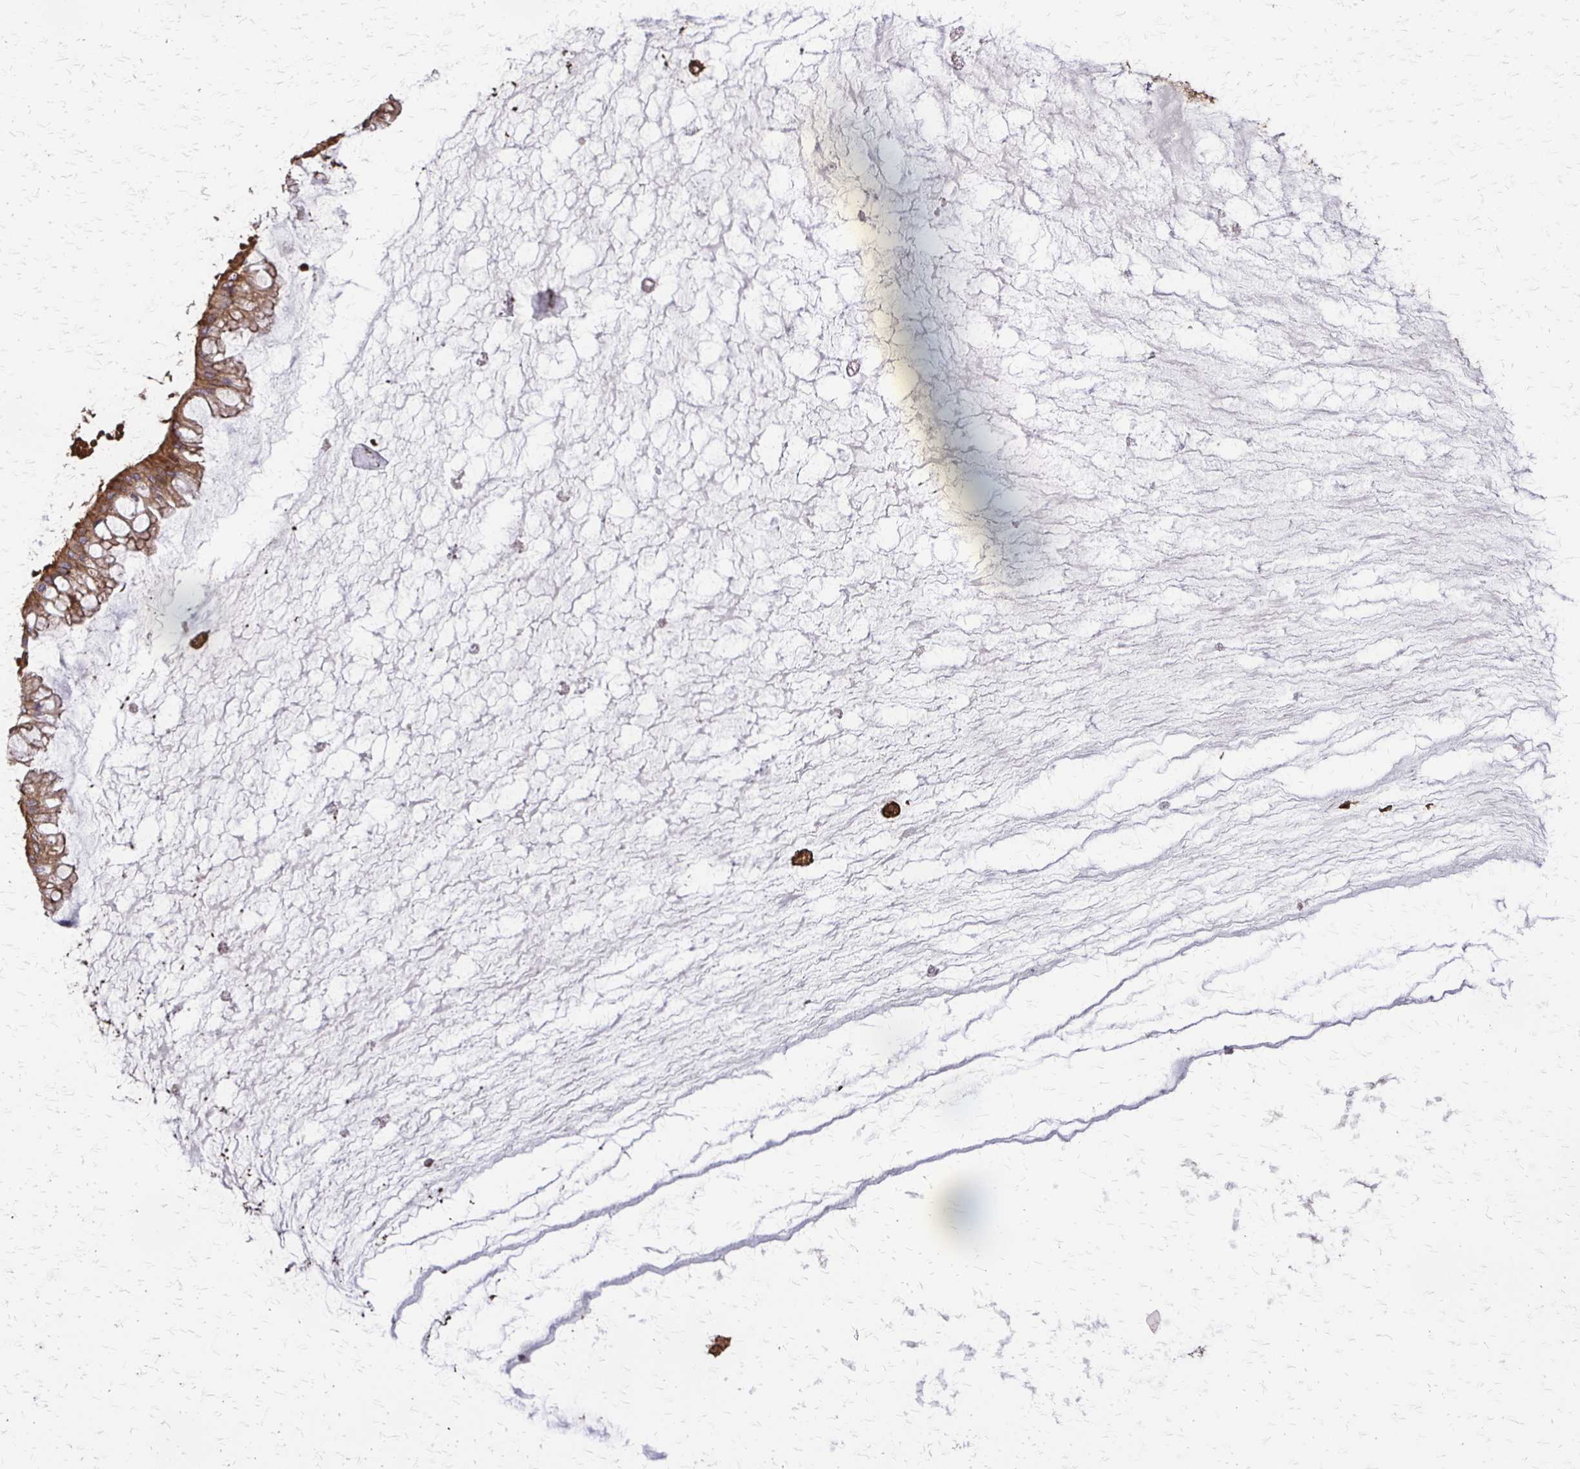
{"staining": {"intensity": "moderate", "quantity": ">75%", "location": "cytoplasmic/membranous"}, "tissue": "ovarian cancer", "cell_type": "Tumor cells", "image_type": "cancer", "snomed": [{"axis": "morphology", "description": "Cystadenocarcinoma, mucinous, NOS"}, {"axis": "topography", "description": "Ovary"}], "caption": "A brown stain shows moderate cytoplasmic/membranous positivity of a protein in human ovarian mucinous cystadenocarcinoma tumor cells.", "gene": "EEF2", "patient": {"sex": "female", "age": 73}}